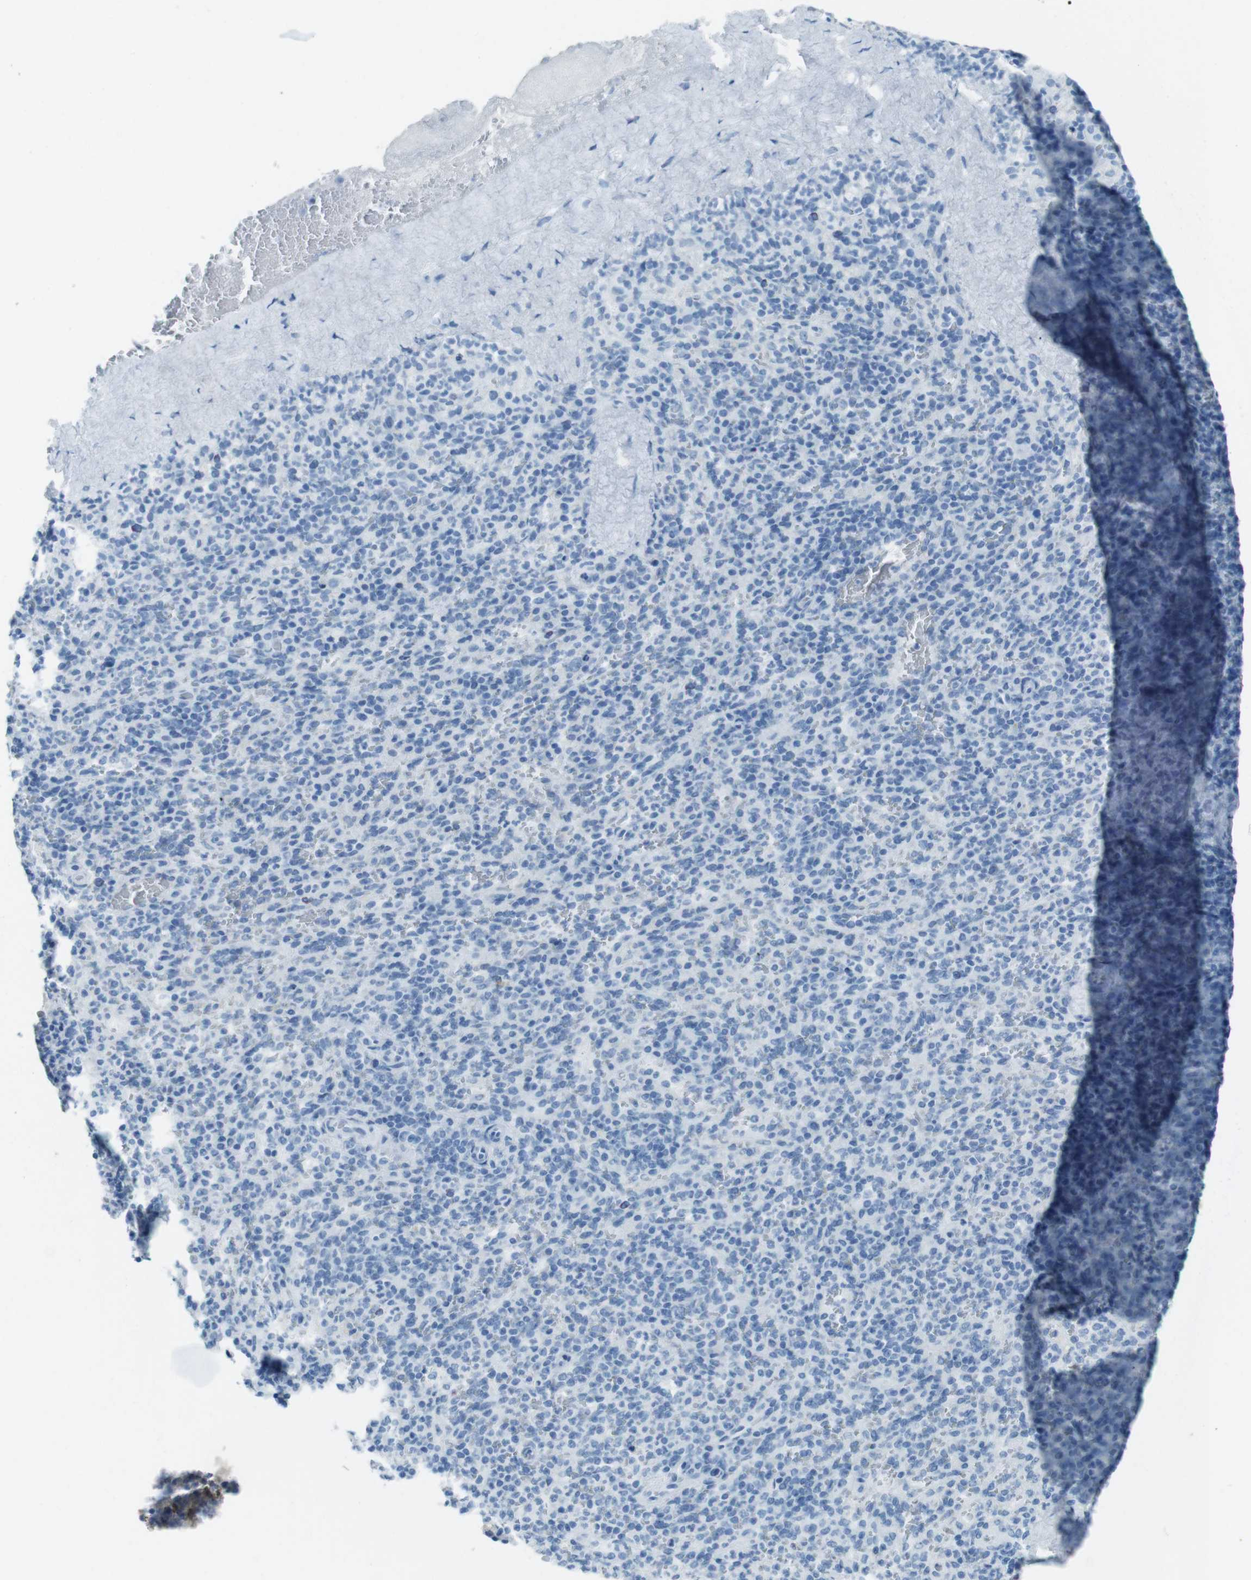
{"staining": {"intensity": "moderate", "quantity": "<25%", "location": "cytoplasmic/membranous"}, "tissue": "spleen", "cell_type": "Cells in red pulp", "image_type": "normal", "snomed": [{"axis": "morphology", "description": "Normal tissue, NOS"}, {"axis": "topography", "description": "Spleen"}], "caption": "Approximately <25% of cells in red pulp in normal human spleen show moderate cytoplasmic/membranous protein positivity as visualized by brown immunohistochemical staining.", "gene": "TMEM207", "patient": {"sex": "male", "age": 36}}